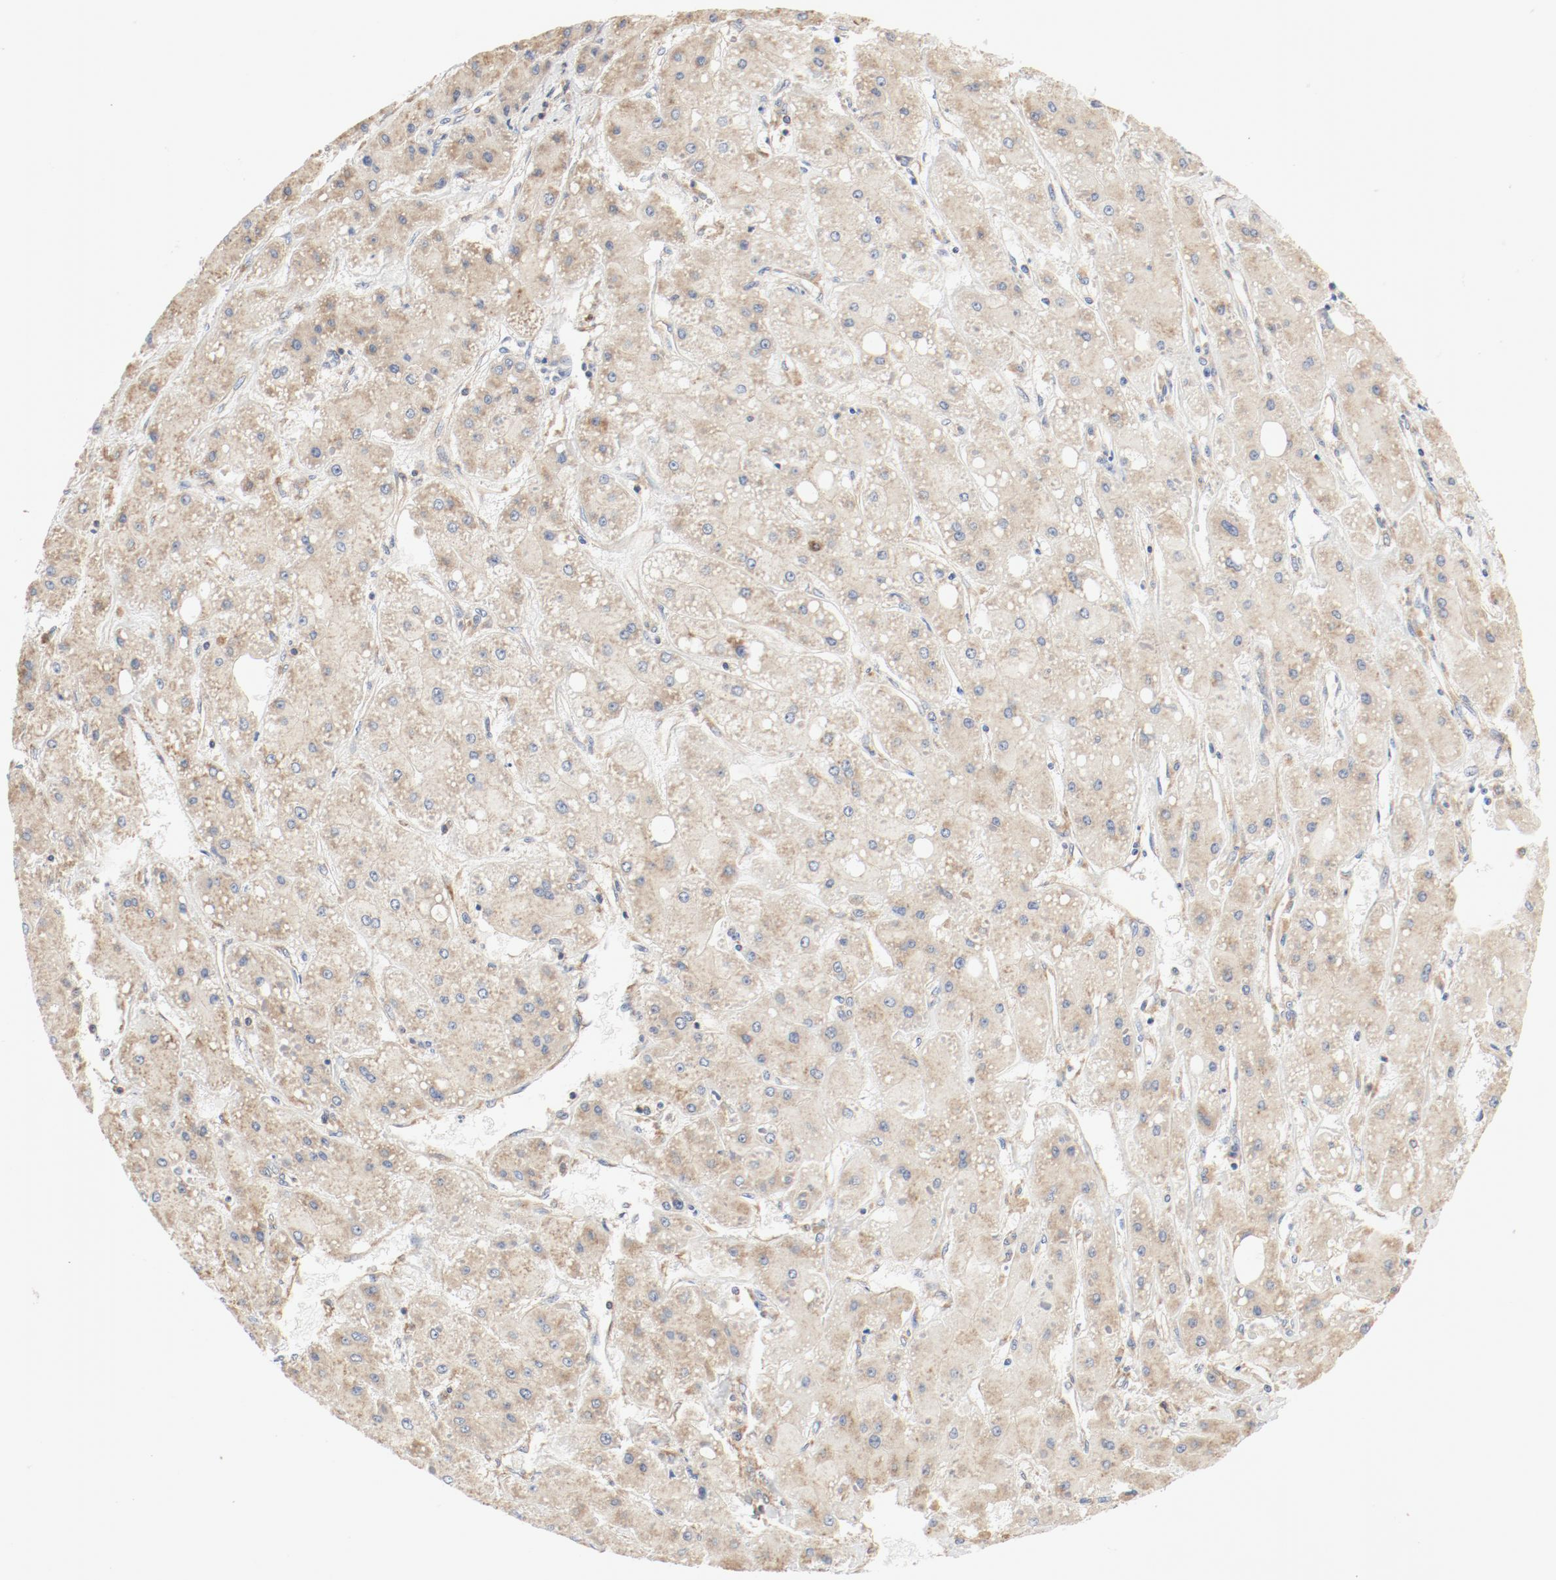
{"staining": {"intensity": "moderate", "quantity": ">75%", "location": "cytoplasmic/membranous"}, "tissue": "liver cancer", "cell_type": "Tumor cells", "image_type": "cancer", "snomed": [{"axis": "morphology", "description": "Carcinoma, Hepatocellular, NOS"}, {"axis": "topography", "description": "Liver"}], "caption": "High-power microscopy captured an IHC photomicrograph of hepatocellular carcinoma (liver), revealing moderate cytoplasmic/membranous expression in approximately >75% of tumor cells.", "gene": "RPS6", "patient": {"sex": "female", "age": 52}}